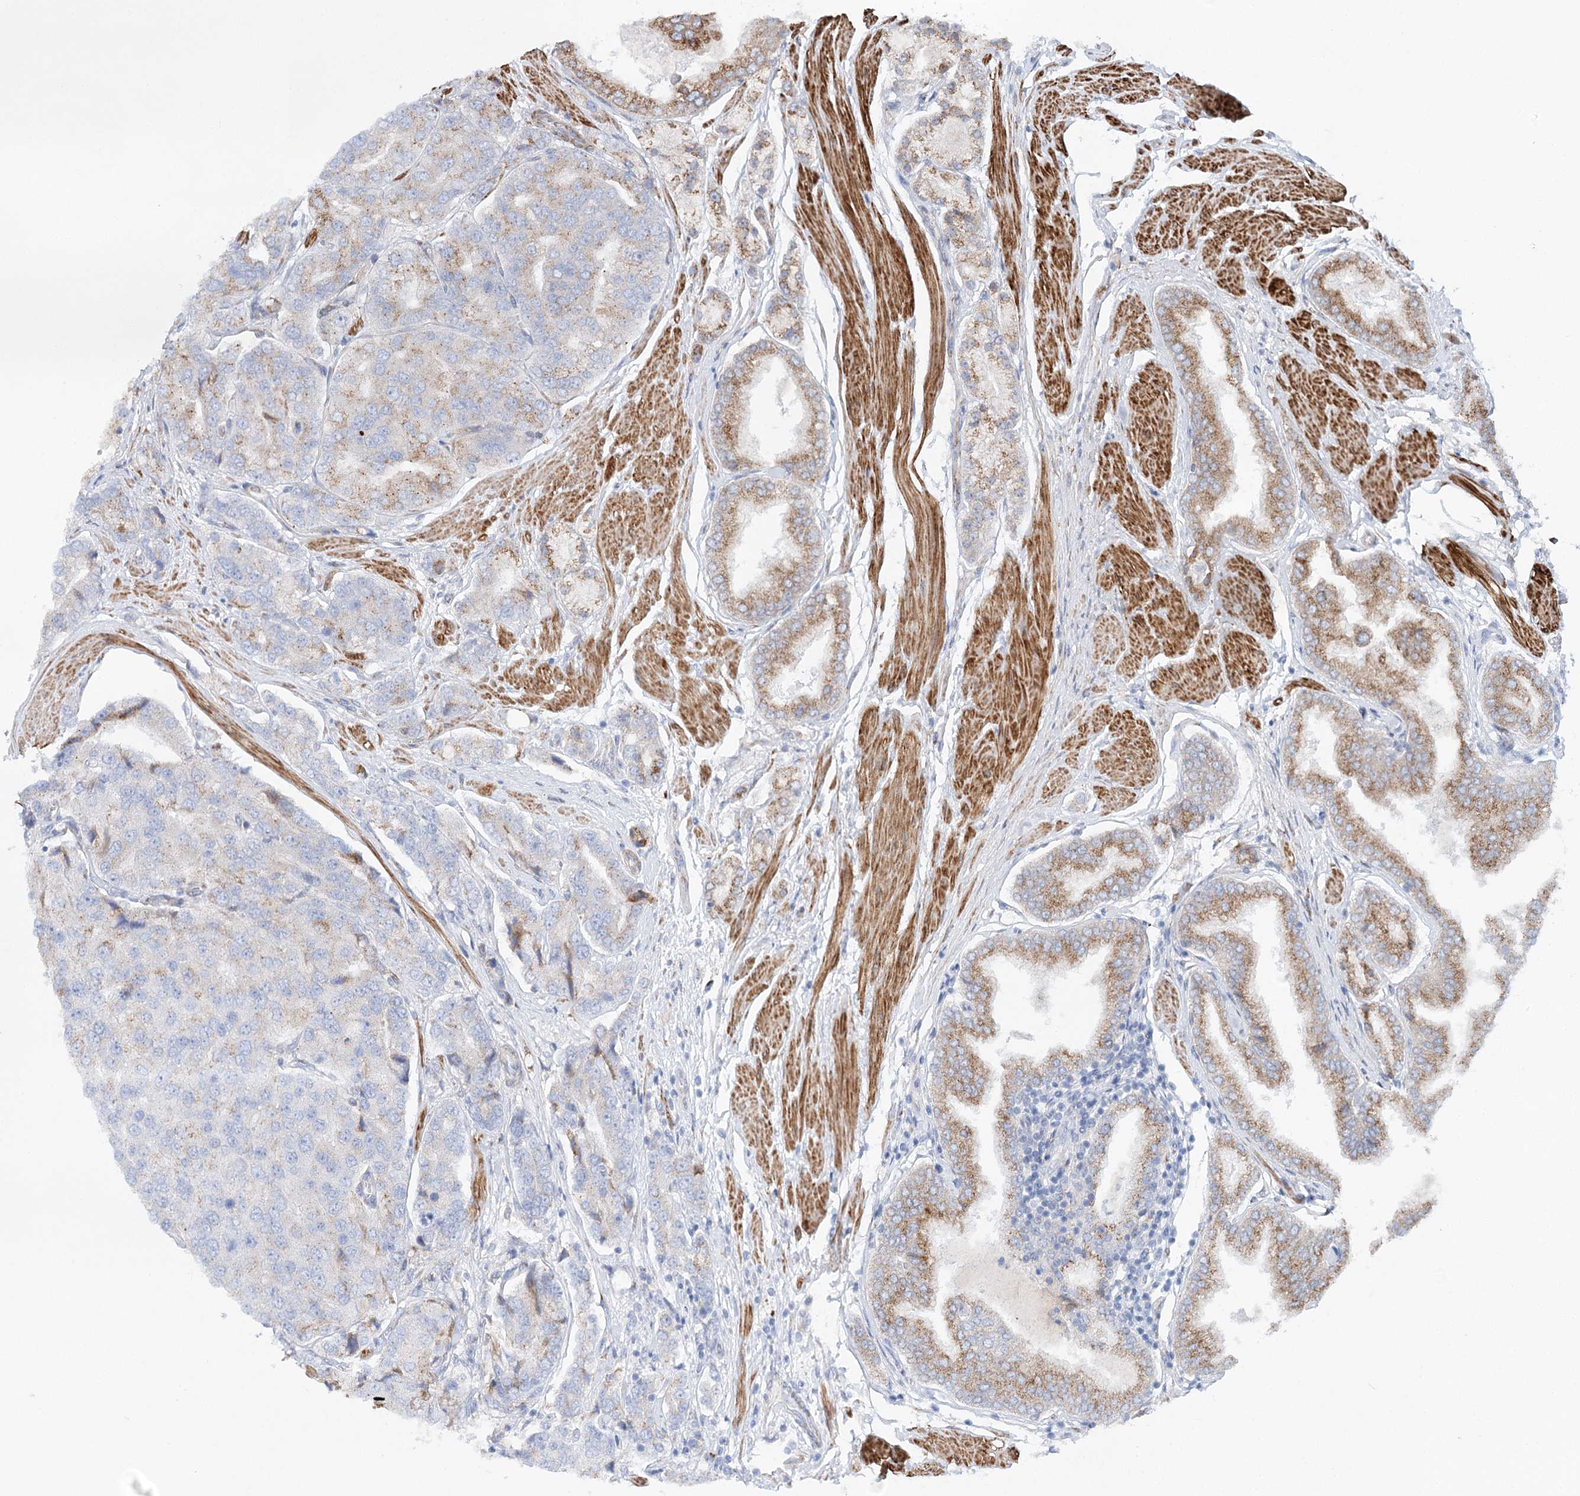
{"staining": {"intensity": "moderate", "quantity": "25%-75%", "location": "cytoplasmic/membranous"}, "tissue": "prostate cancer", "cell_type": "Tumor cells", "image_type": "cancer", "snomed": [{"axis": "morphology", "description": "Adenocarcinoma, High grade"}, {"axis": "topography", "description": "Prostate"}], "caption": "Prostate cancer (high-grade adenocarcinoma) stained with DAB (3,3'-diaminobenzidine) IHC shows medium levels of moderate cytoplasmic/membranous staining in about 25%-75% of tumor cells.", "gene": "ABRAXAS2", "patient": {"sex": "male", "age": 50}}